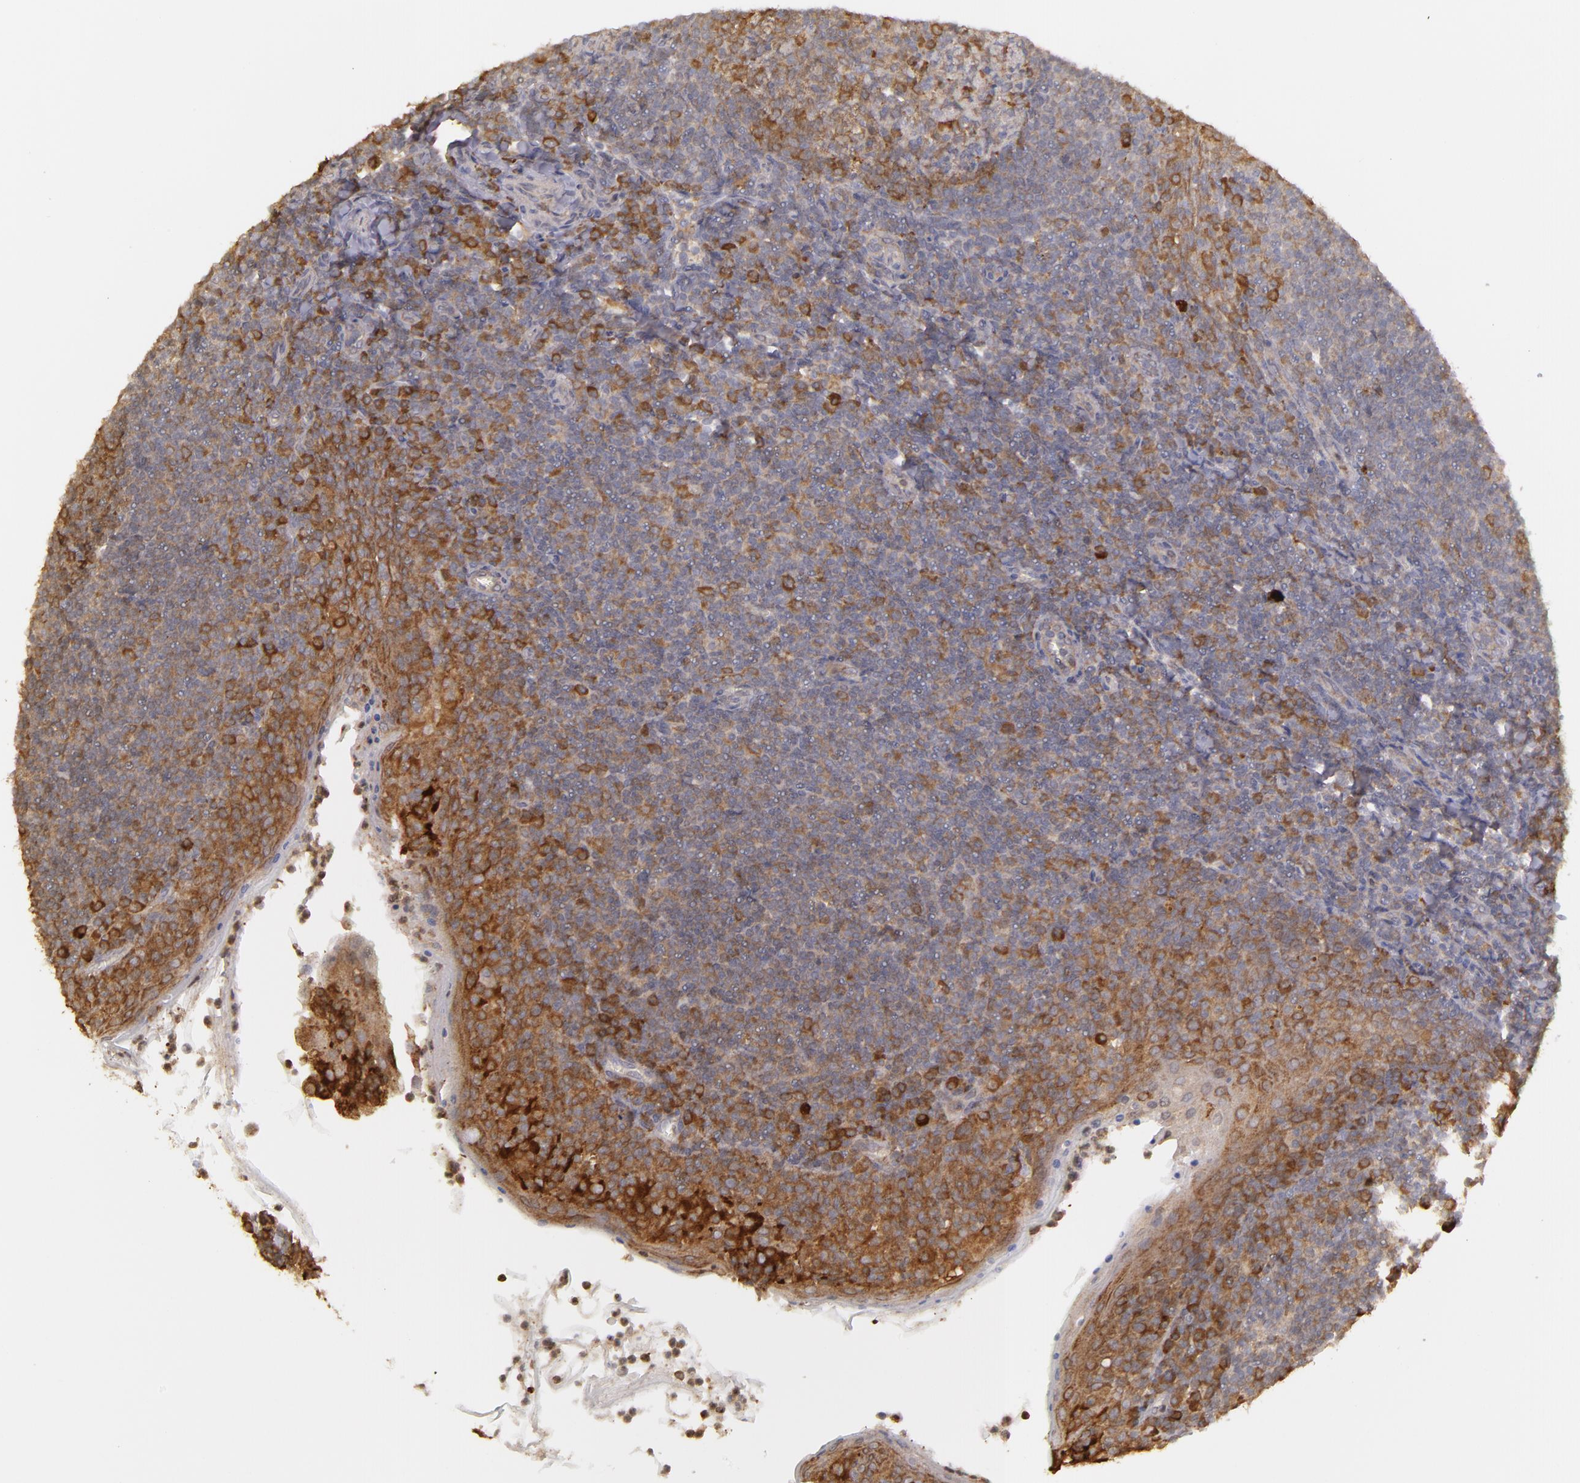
{"staining": {"intensity": "strong", "quantity": ">75%", "location": "cytoplasmic/membranous"}, "tissue": "tonsil", "cell_type": "Germinal center cells", "image_type": "normal", "snomed": [{"axis": "morphology", "description": "Normal tissue, NOS"}, {"axis": "topography", "description": "Tonsil"}], "caption": "Human tonsil stained with a brown dye displays strong cytoplasmic/membranous positive positivity in about >75% of germinal center cells.", "gene": "MTHFD1", "patient": {"sex": "male", "age": 31}}